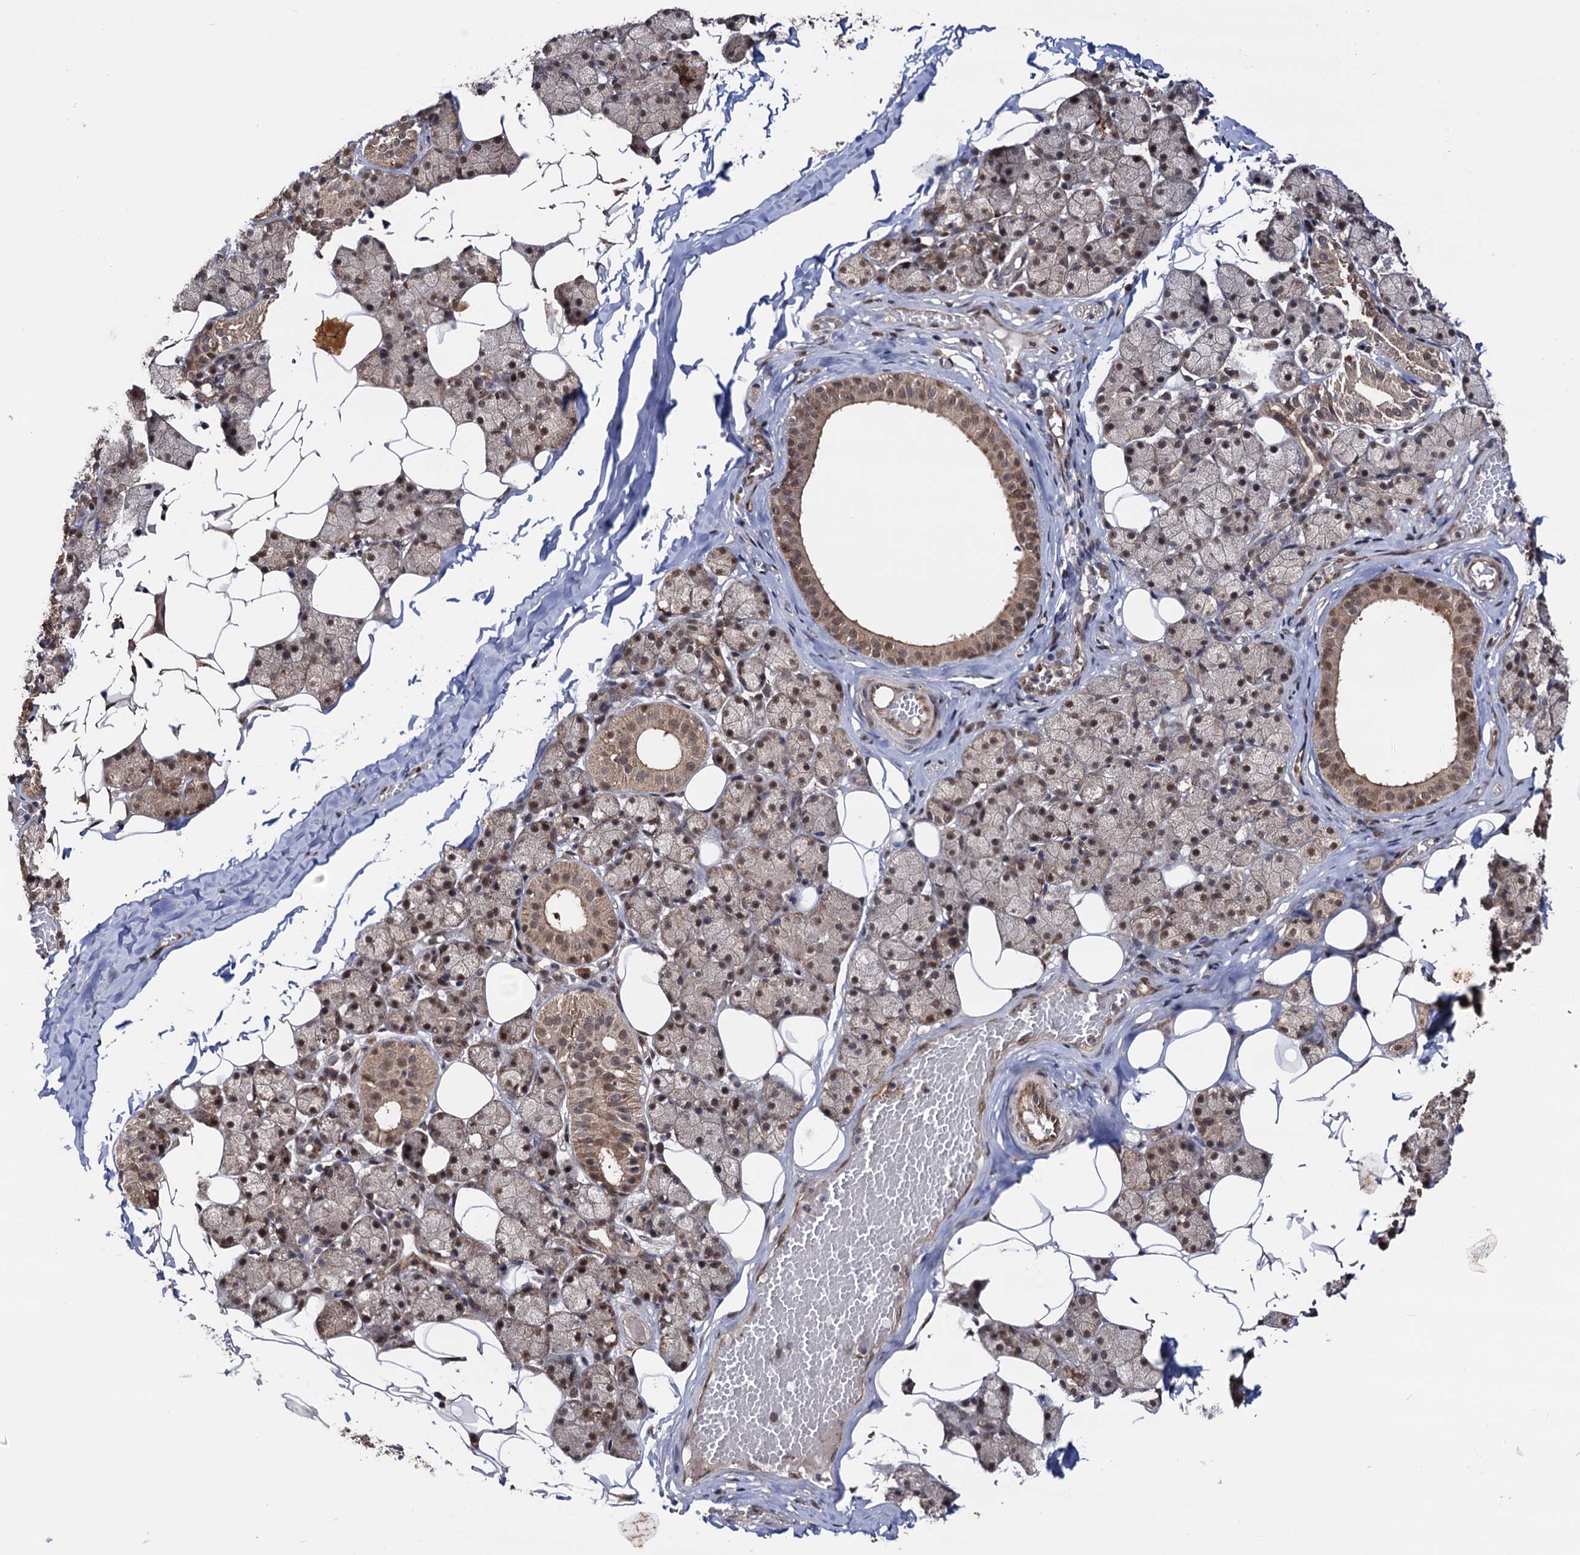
{"staining": {"intensity": "moderate", "quantity": ">75%", "location": "cytoplasmic/membranous,nuclear"}, "tissue": "salivary gland", "cell_type": "Glandular cells", "image_type": "normal", "snomed": [{"axis": "morphology", "description": "Normal tissue, NOS"}, {"axis": "topography", "description": "Salivary gland"}], "caption": "A histopathology image showing moderate cytoplasmic/membranous,nuclear expression in about >75% of glandular cells in benign salivary gland, as visualized by brown immunohistochemical staining.", "gene": "PIGB", "patient": {"sex": "female", "age": 33}}